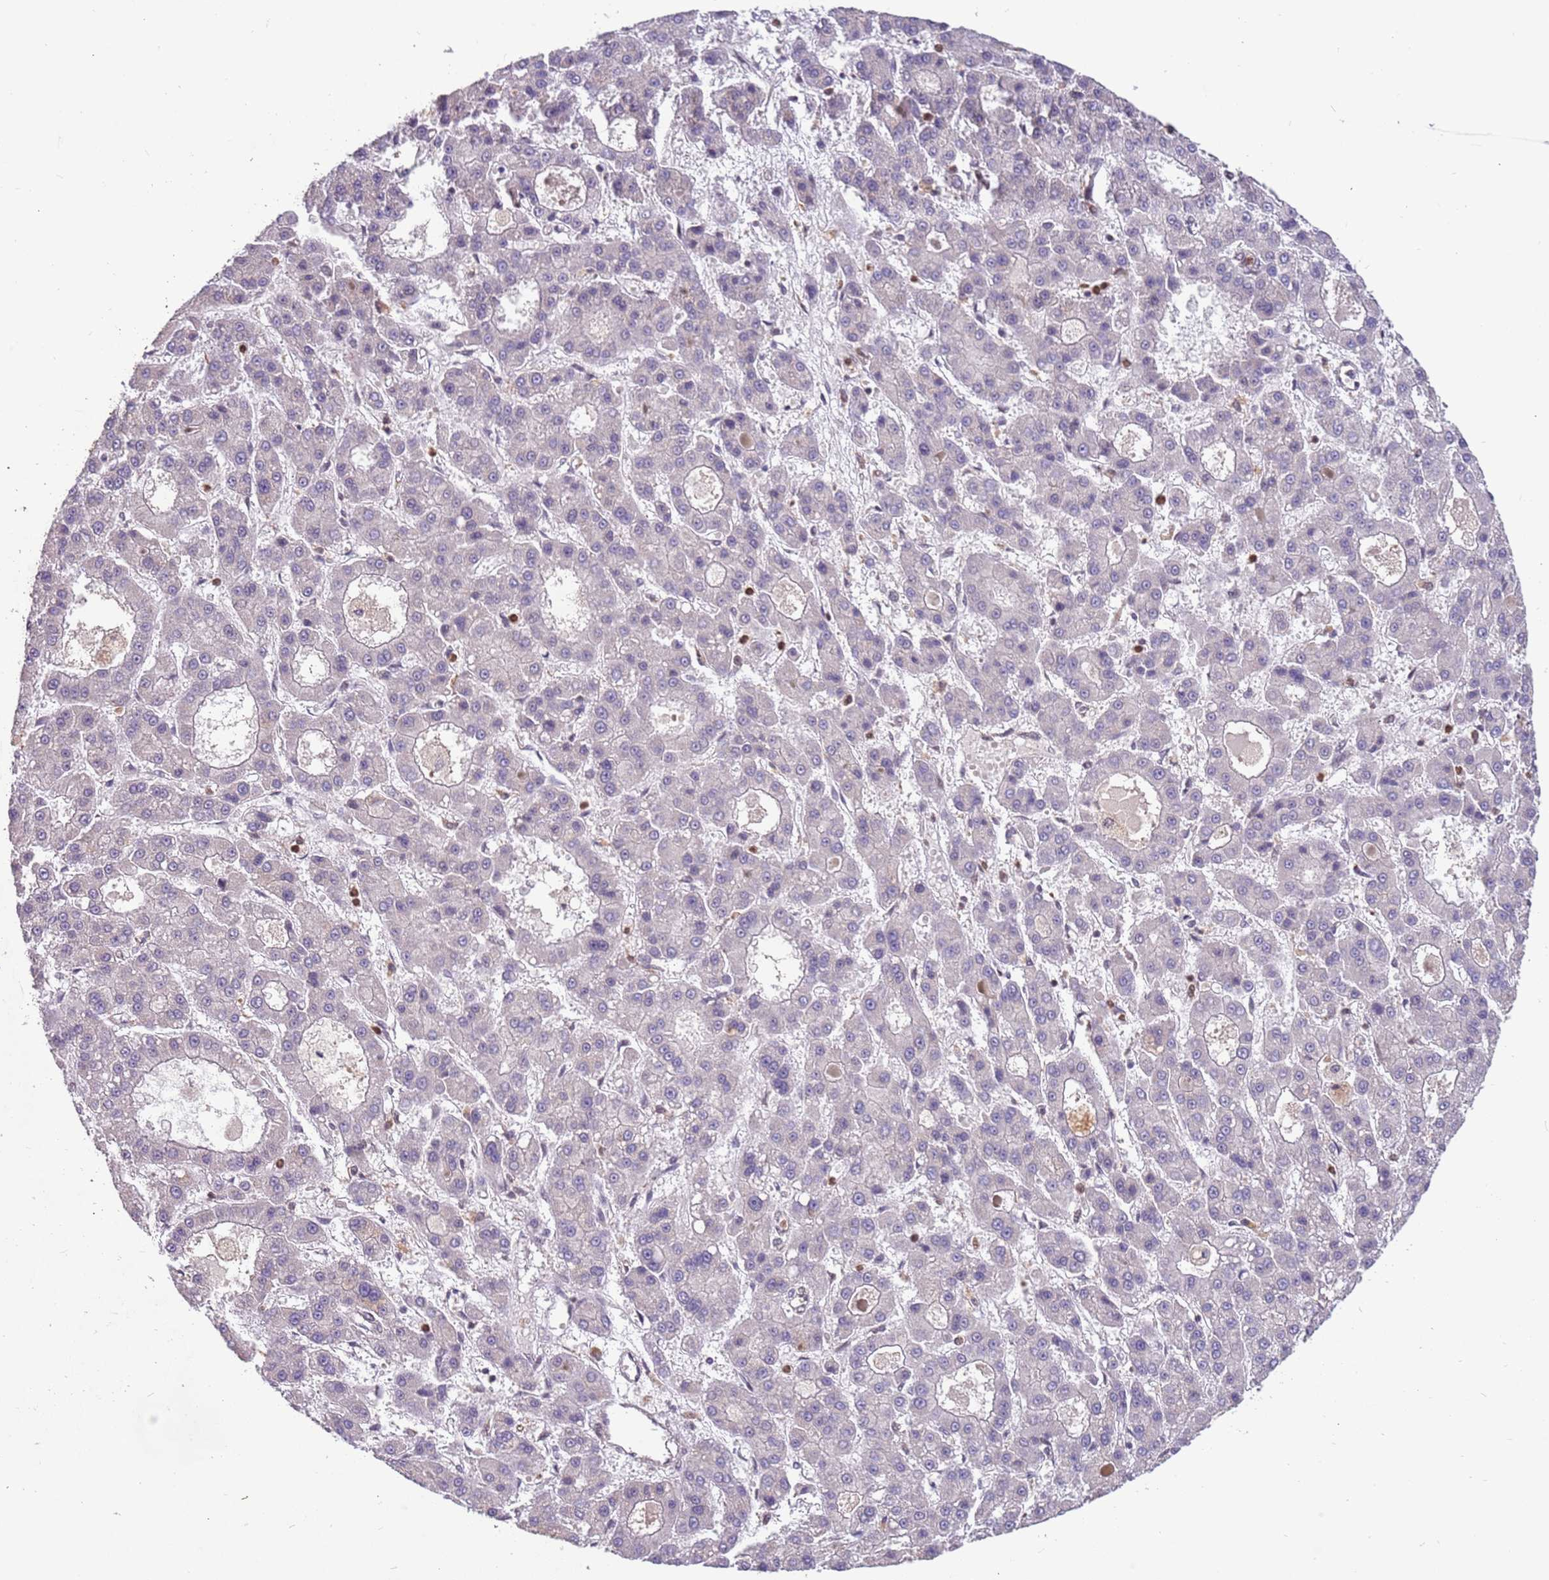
{"staining": {"intensity": "negative", "quantity": "none", "location": "none"}, "tissue": "liver cancer", "cell_type": "Tumor cells", "image_type": "cancer", "snomed": [{"axis": "morphology", "description": "Carcinoma, Hepatocellular, NOS"}, {"axis": "topography", "description": "Liver"}], "caption": "A high-resolution photomicrograph shows immunohistochemistry (IHC) staining of liver hepatocellular carcinoma, which exhibits no significant expression in tumor cells.", "gene": "GBP2", "patient": {"sex": "male", "age": 70}}